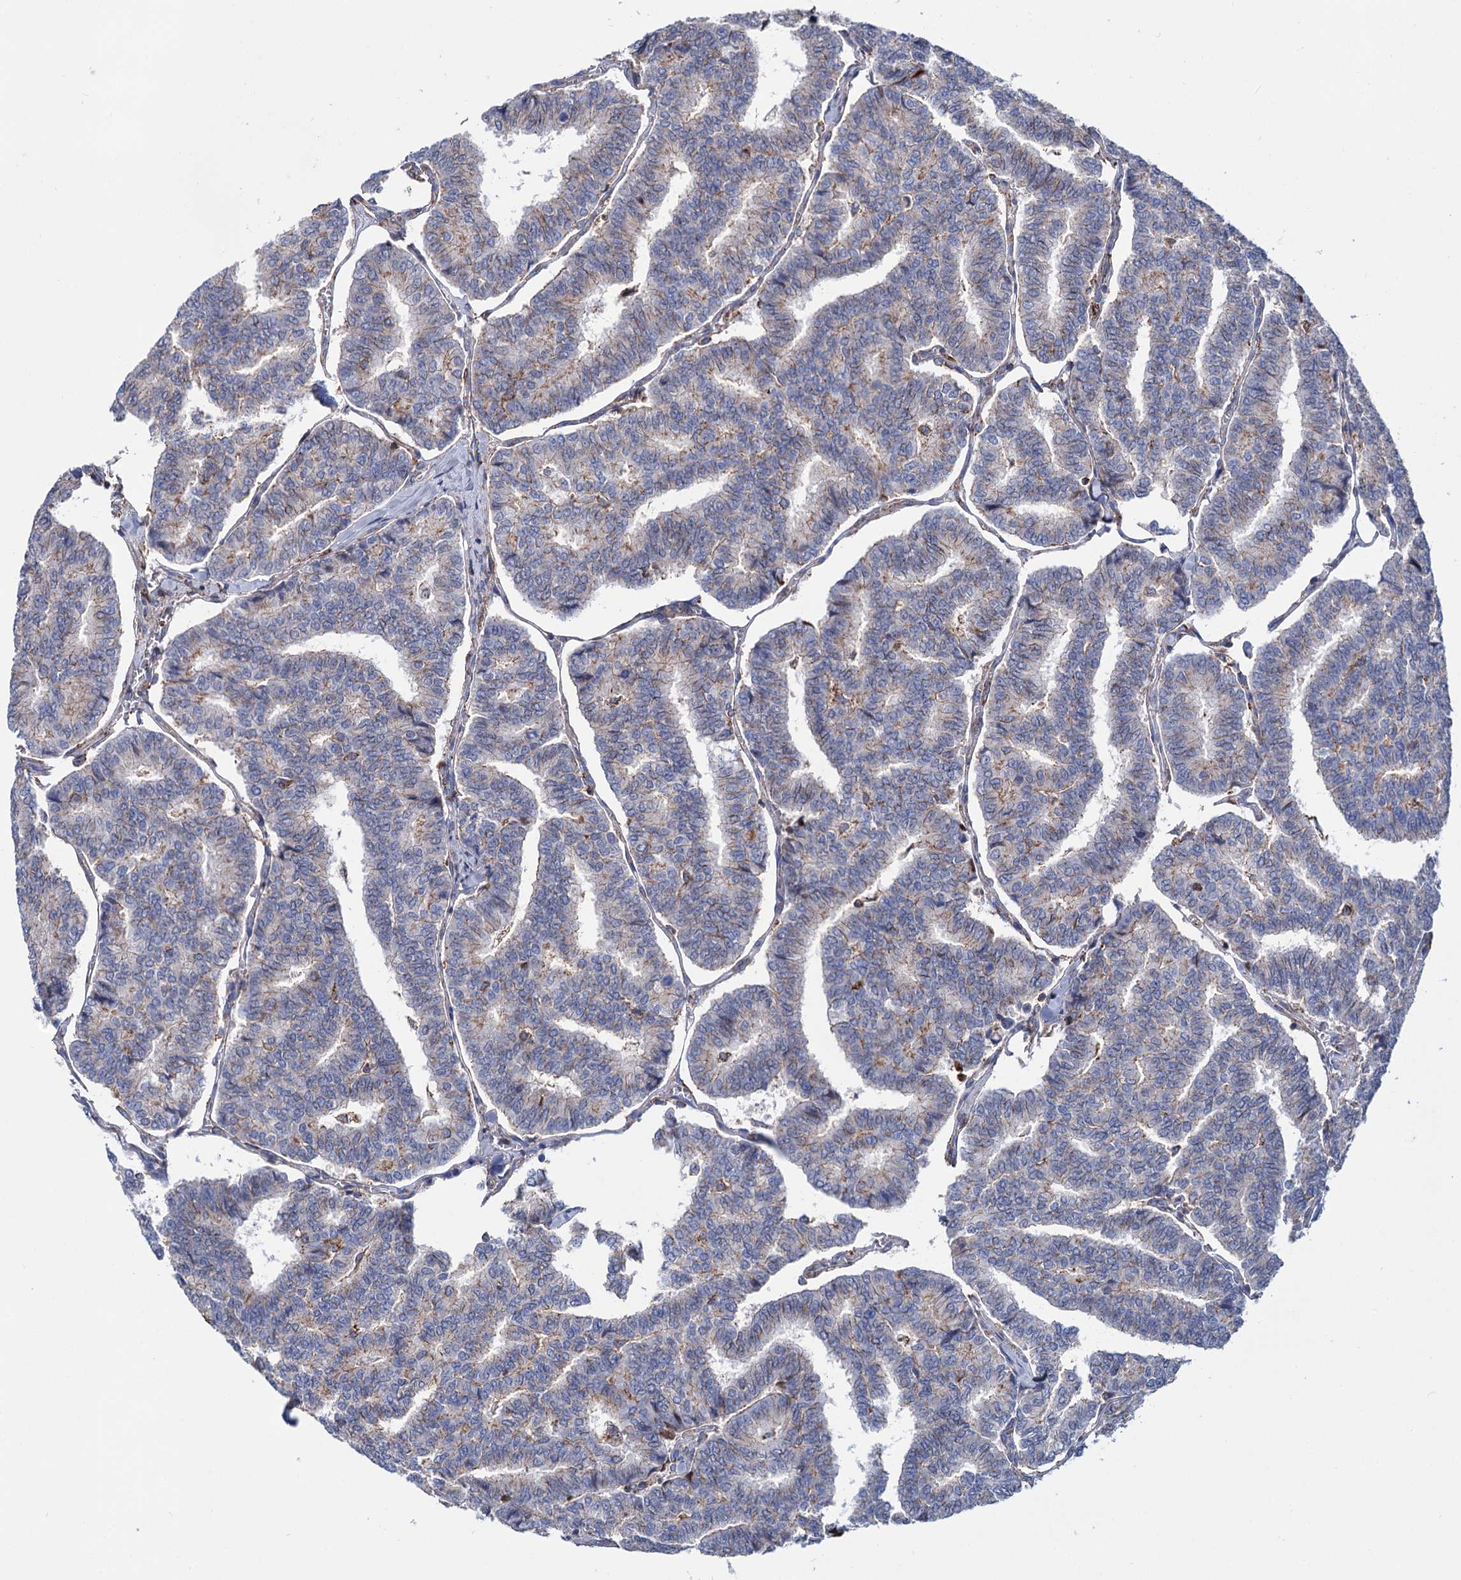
{"staining": {"intensity": "weak", "quantity": "<25%", "location": "cytoplasmic/membranous"}, "tissue": "thyroid cancer", "cell_type": "Tumor cells", "image_type": "cancer", "snomed": [{"axis": "morphology", "description": "Papillary adenocarcinoma, NOS"}, {"axis": "topography", "description": "Thyroid gland"}], "caption": "High power microscopy photomicrograph of an immunohistochemistry micrograph of thyroid papillary adenocarcinoma, revealing no significant expression in tumor cells. (Immunohistochemistry (ihc), brightfield microscopy, high magnification).", "gene": "DEF6", "patient": {"sex": "female", "age": 35}}